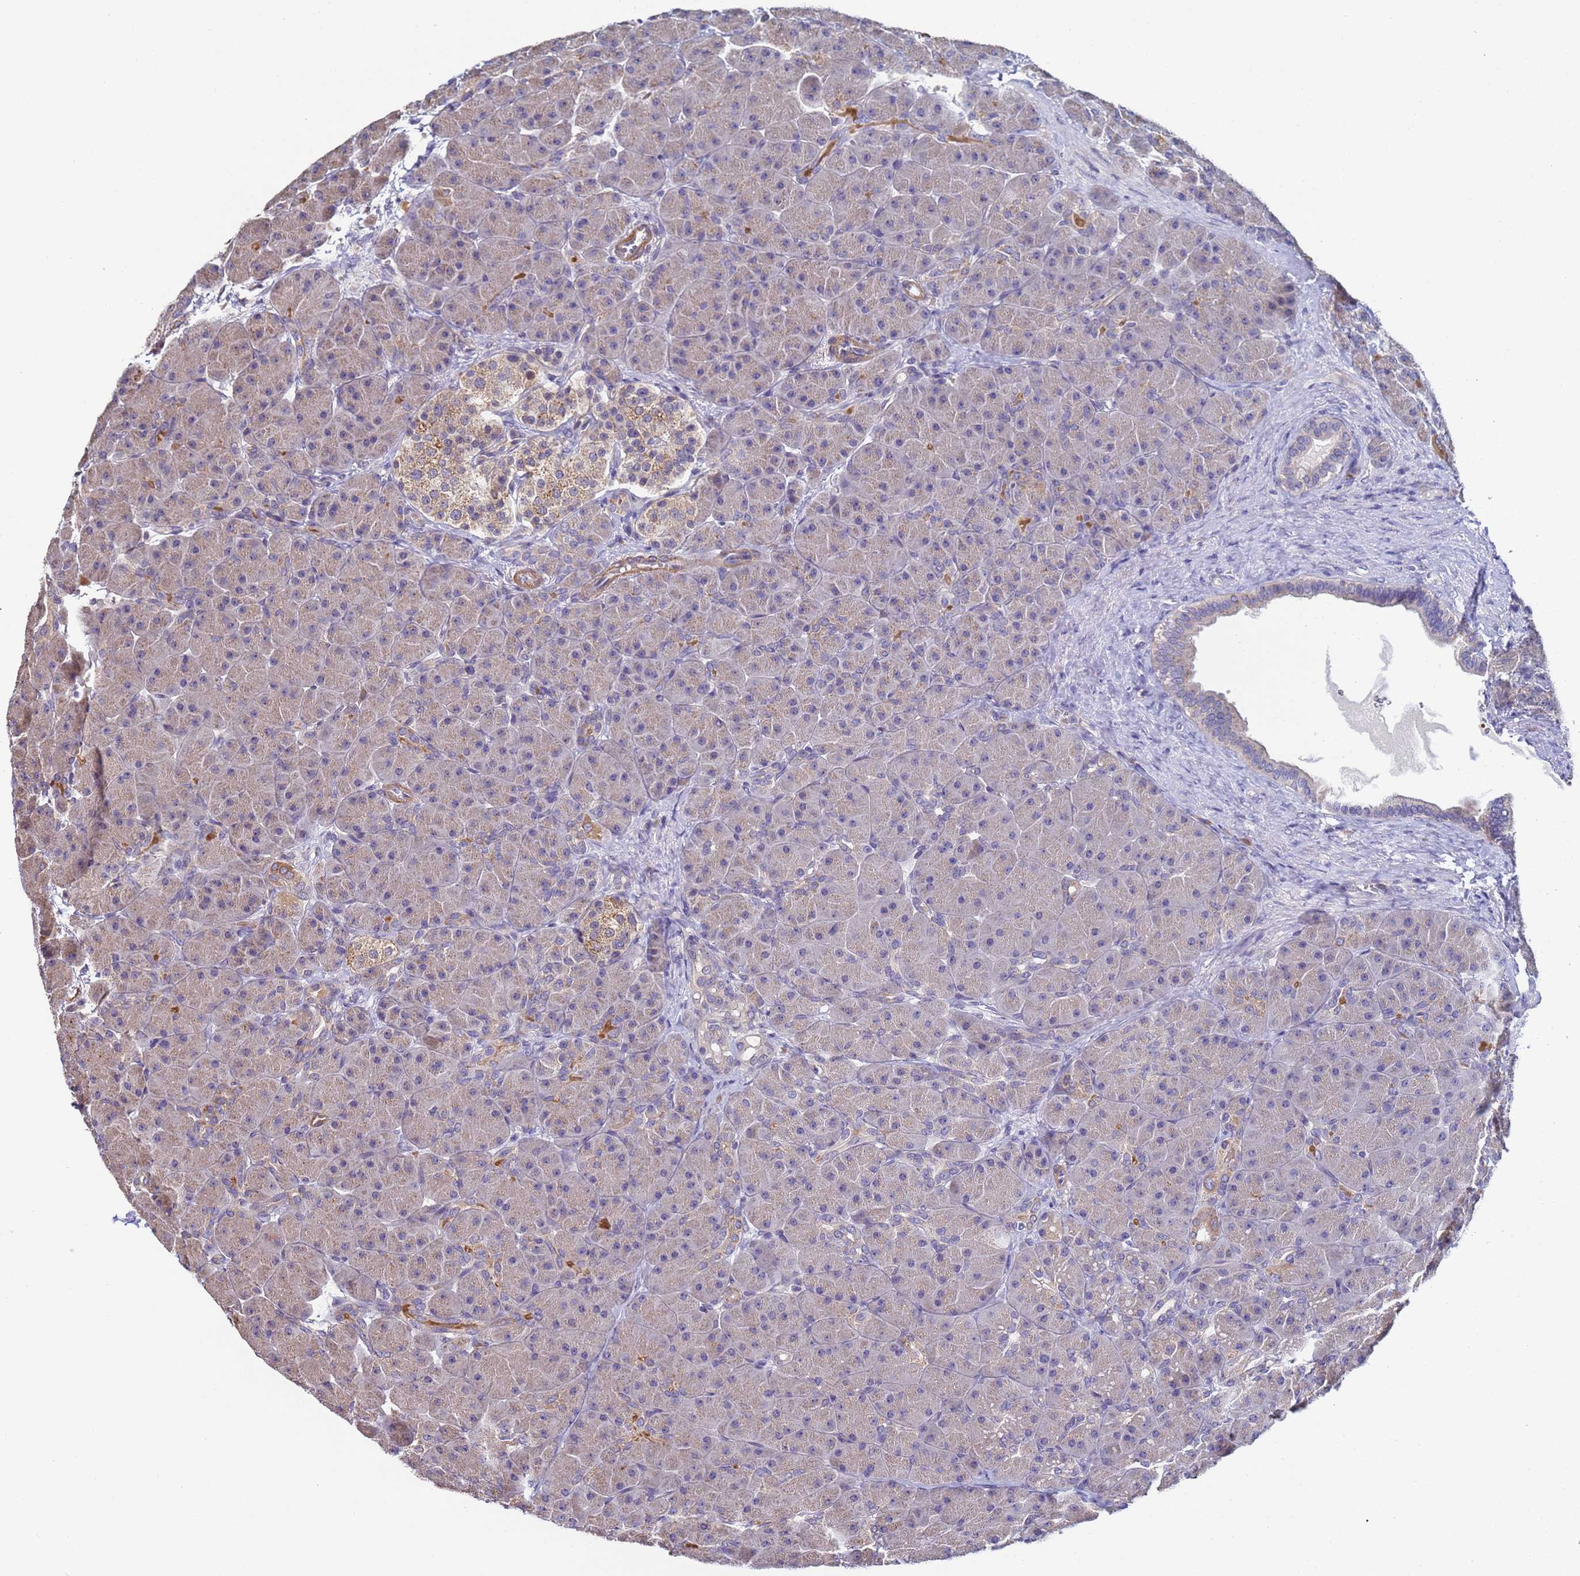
{"staining": {"intensity": "weak", "quantity": "<25%", "location": "cytoplasmic/membranous"}, "tissue": "pancreas", "cell_type": "Exocrine glandular cells", "image_type": "normal", "snomed": [{"axis": "morphology", "description": "Normal tissue, NOS"}, {"axis": "topography", "description": "Pancreas"}], "caption": "The histopathology image reveals no staining of exocrine glandular cells in benign pancreas. Nuclei are stained in blue.", "gene": "CLHC1", "patient": {"sex": "male", "age": 66}}